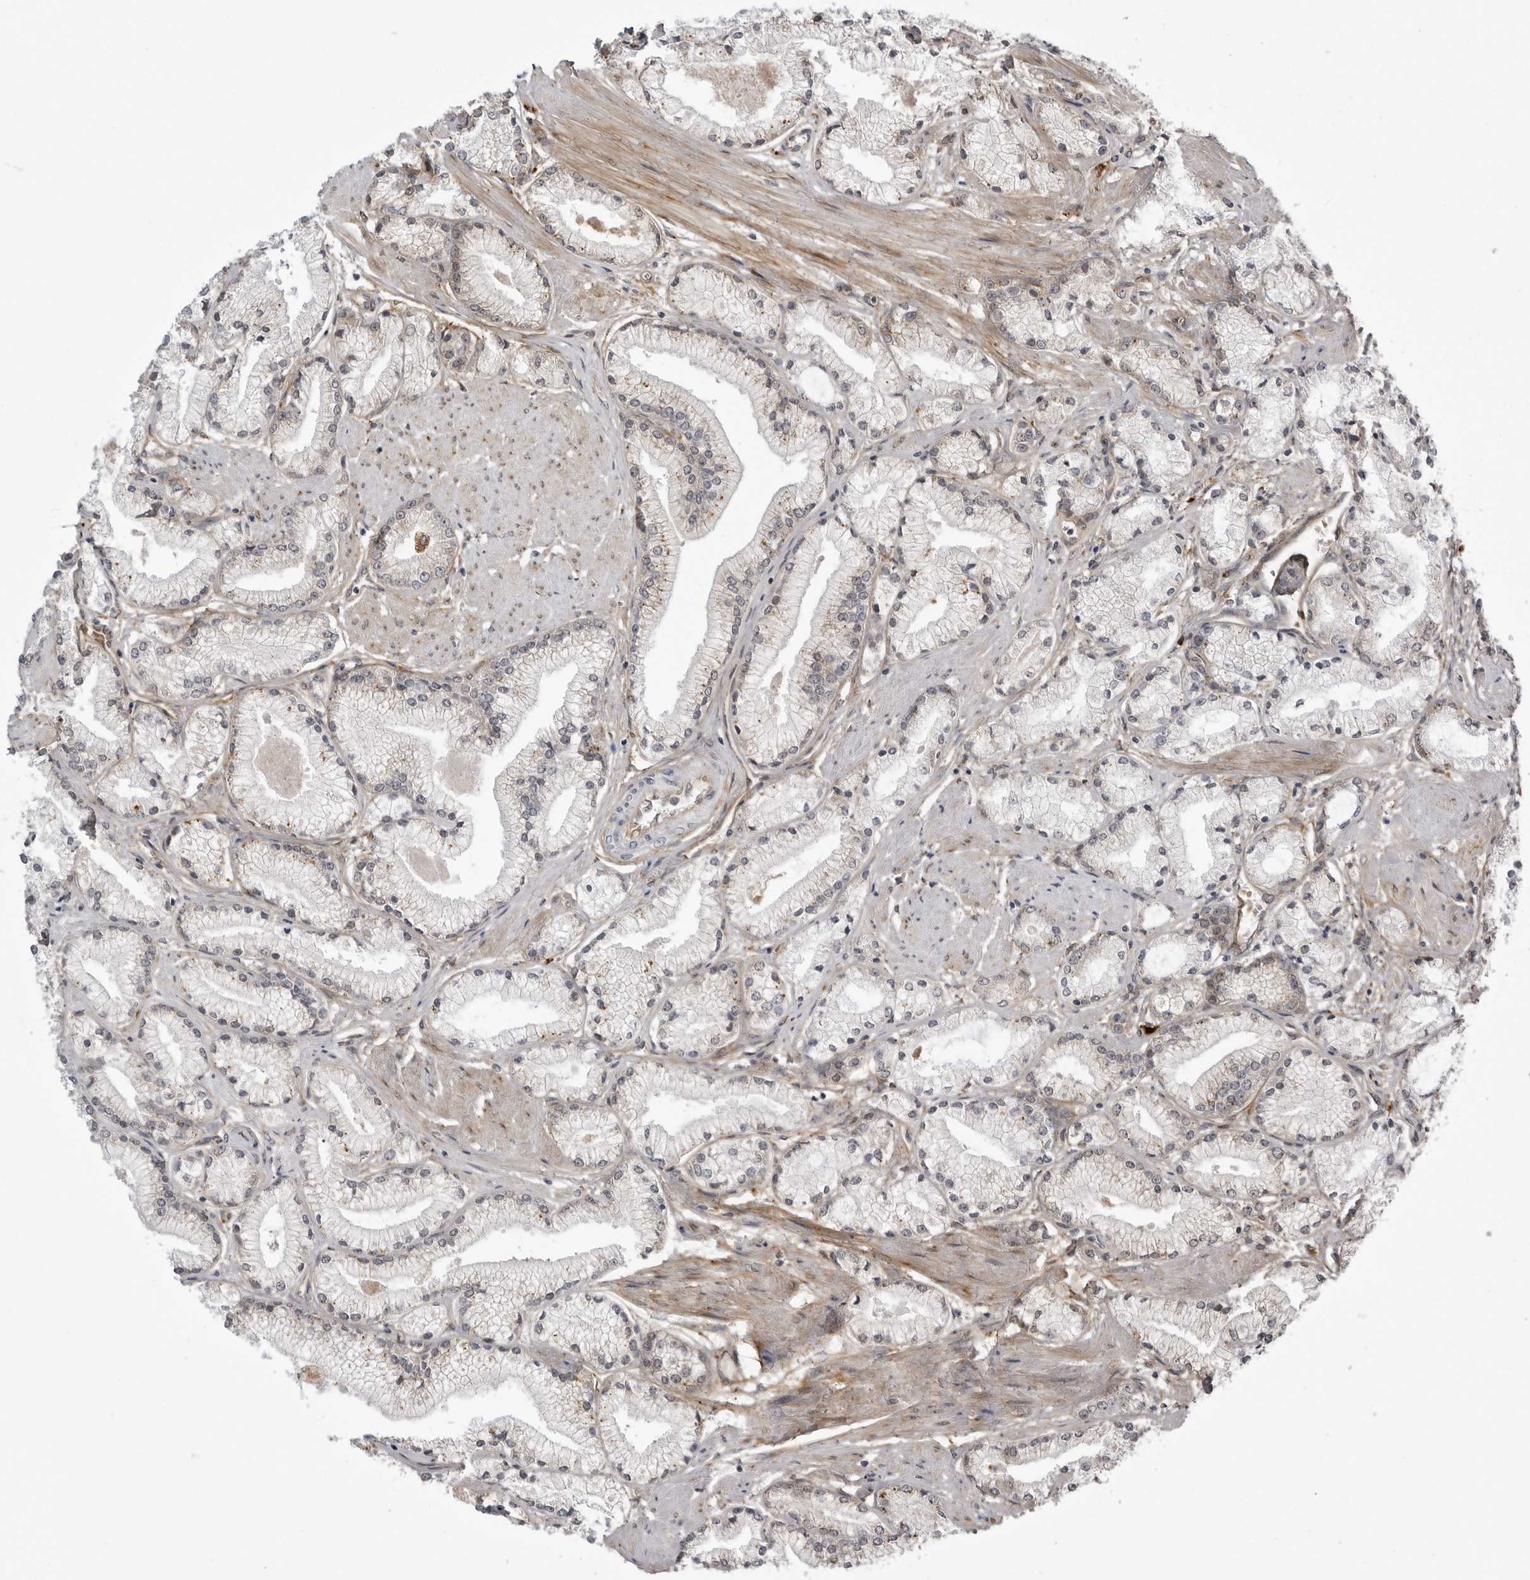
{"staining": {"intensity": "weak", "quantity": "25%-75%", "location": "cytoplasmic/membranous"}, "tissue": "prostate cancer", "cell_type": "Tumor cells", "image_type": "cancer", "snomed": [{"axis": "morphology", "description": "Adenocarcinoma, High grade"}, {"axis": "topography", "description": "Prostate"}], "caption": "A low amount of weak cytoplasmic/membranous staining is appreciated in approximately 25%-75% of tumor cells in prostate adenocarcinoma (high-grade) tissue.", "gene": "ARL5A", "patient": {"sex": "male", "age": 50}}